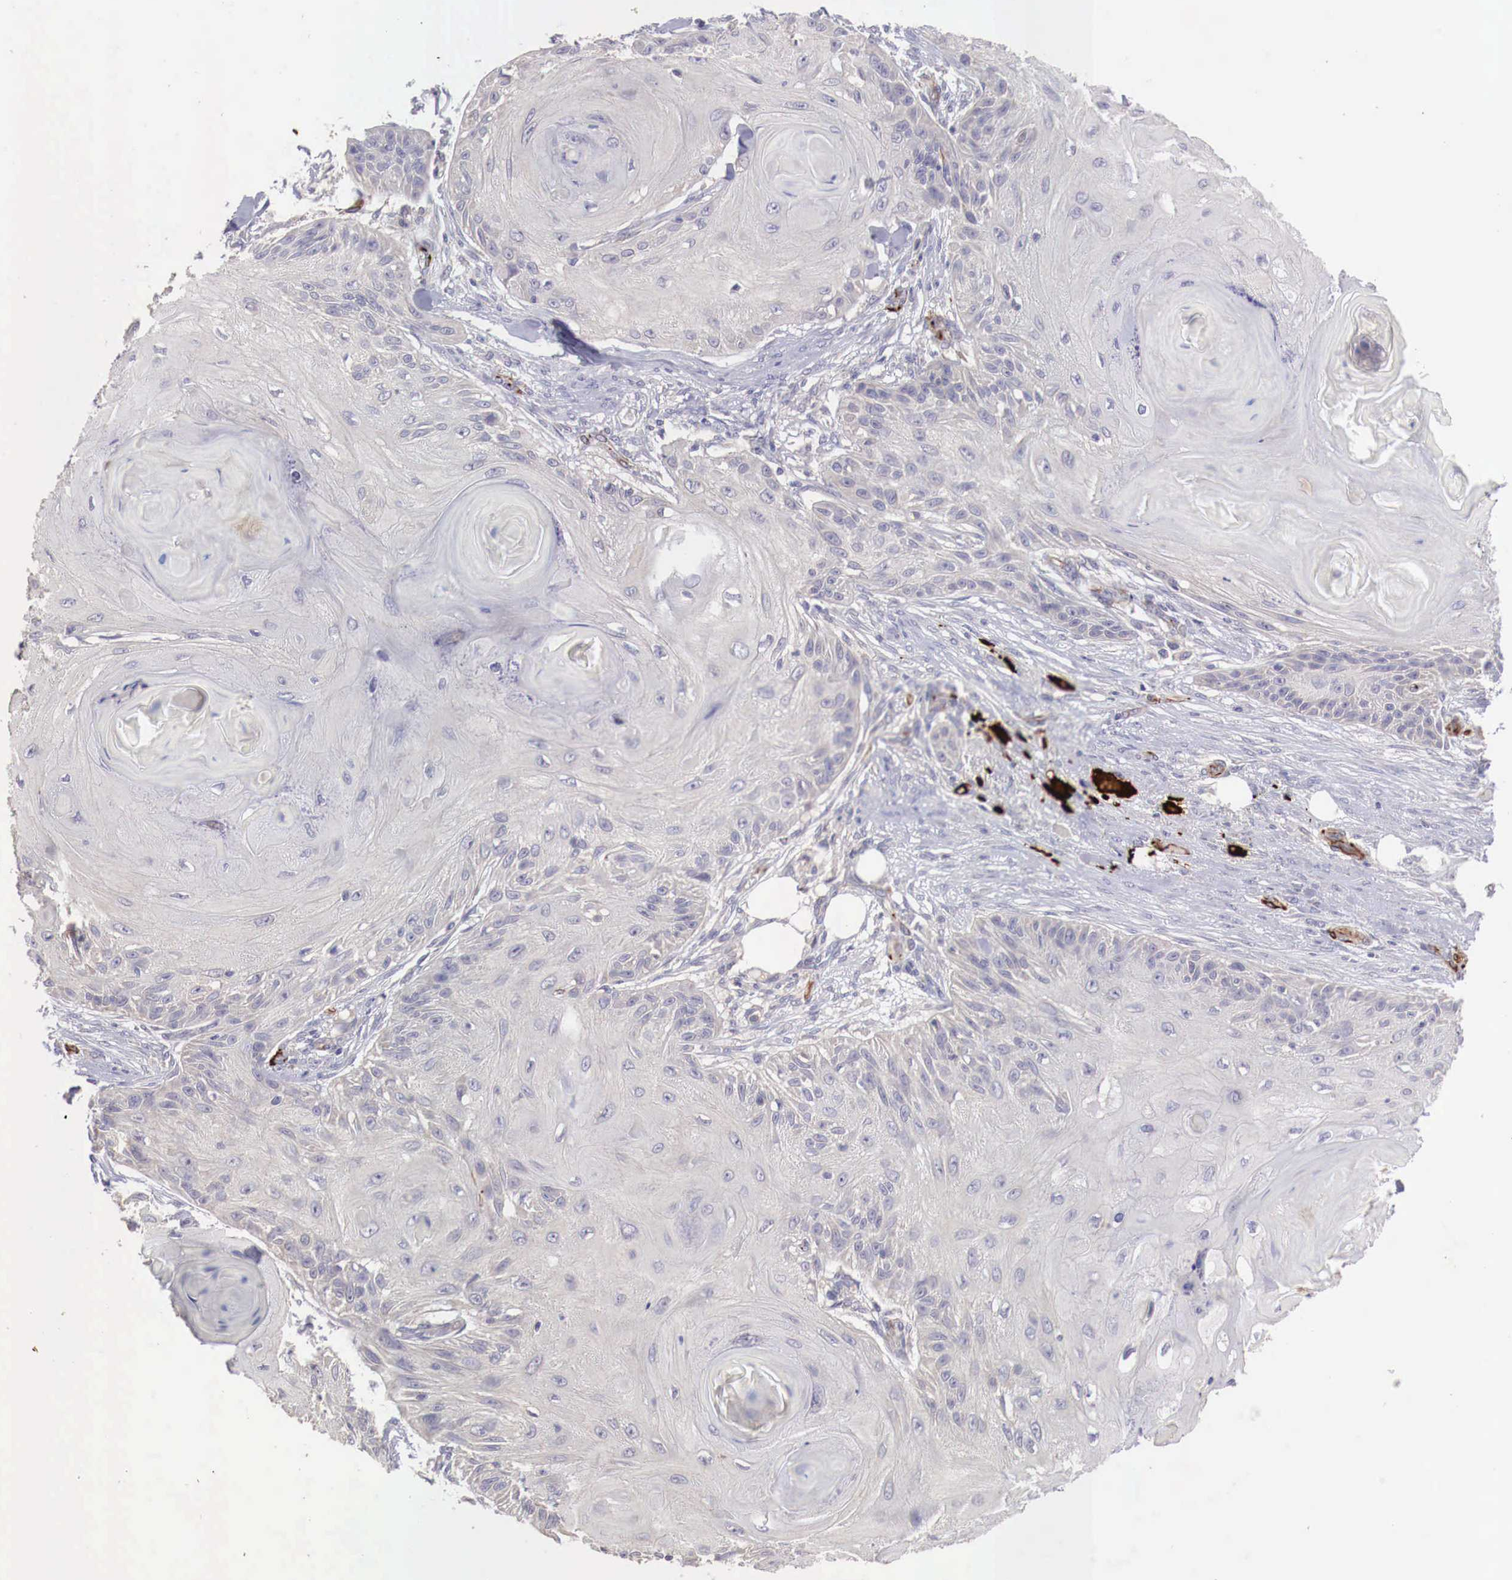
{"staining": {"intensity": "negative", "quantity": "none", "location": "none"}, "tissue": "skin cancer", "cell_type": "Tumor cells", "image_type": "cancer", "snomed": [{"axis": "morphology", "description": "Squamous cell carcinoma, NOS"}, {"axis": "topography", "description": "Skin"}], "caption": "DAB (3,3'-diaminobenzidine) immunohistochemical staining of human skin cancer reveals no significant expression in tumor cells.", "gene": "WT1", "patient": {"sex": "female", "age": 88}}